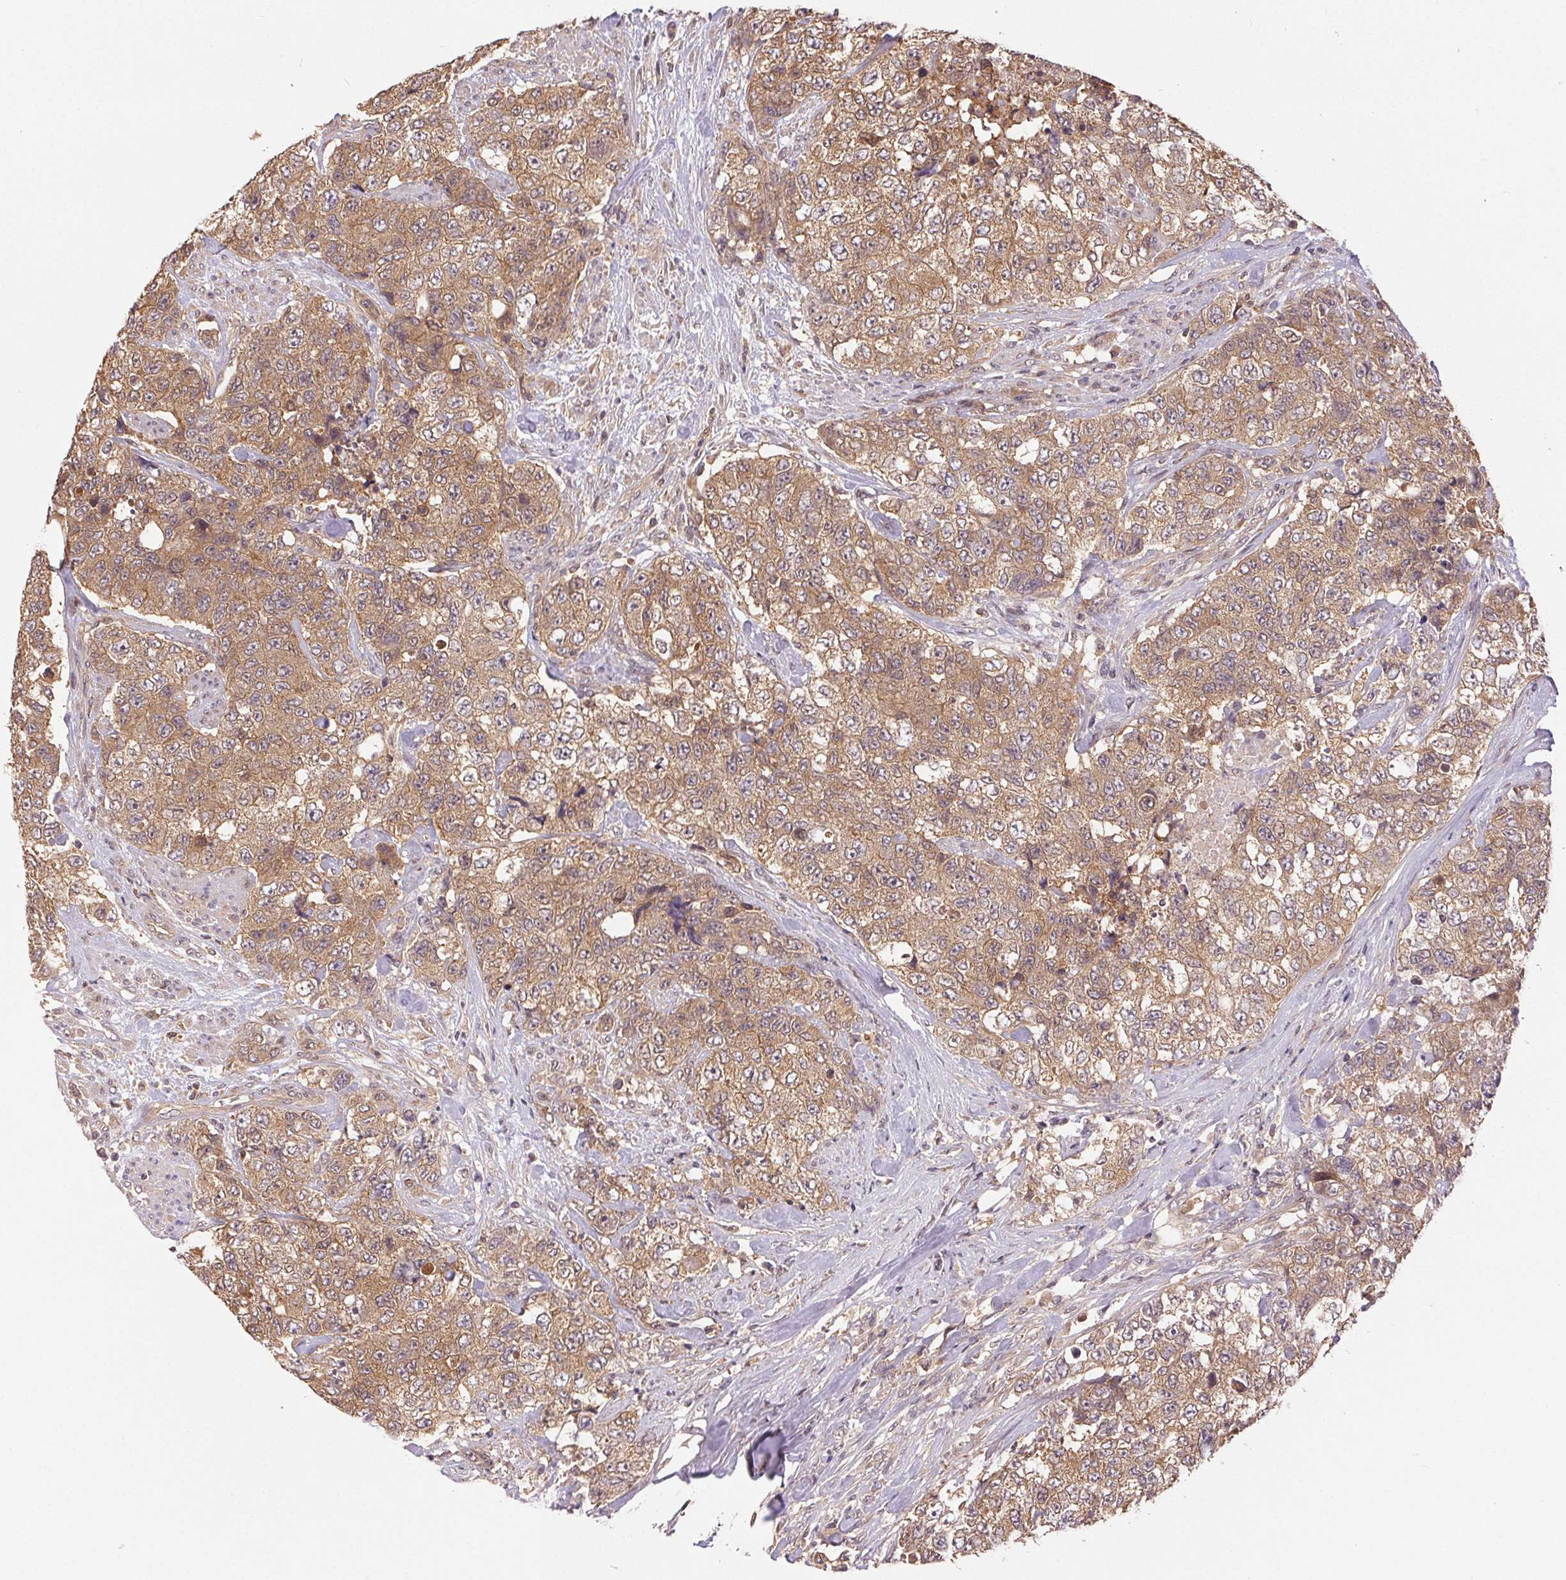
{"staining": {"intensity": "moderate", "quantity": ">75%", "location": "cytoplasmic/membranous"}, "tissue": "urothelial cancer", "cell_type": "Tumor cells", "image_type": "cancer", "snomed": [{"axis": "morphology", "description": "Urothelial carcinoma, High grade"}, {"axis": "topography", "description": "Urinary bladder"}], "caption": "Urothelial carcinoma (high-grade) stained for a protein (brown) shows moderate cytoplasmic/membranous positive staining in about >75% of tumor cells.", "gene": "GDI2", "patient": {"sex": "female", "age": 78}}